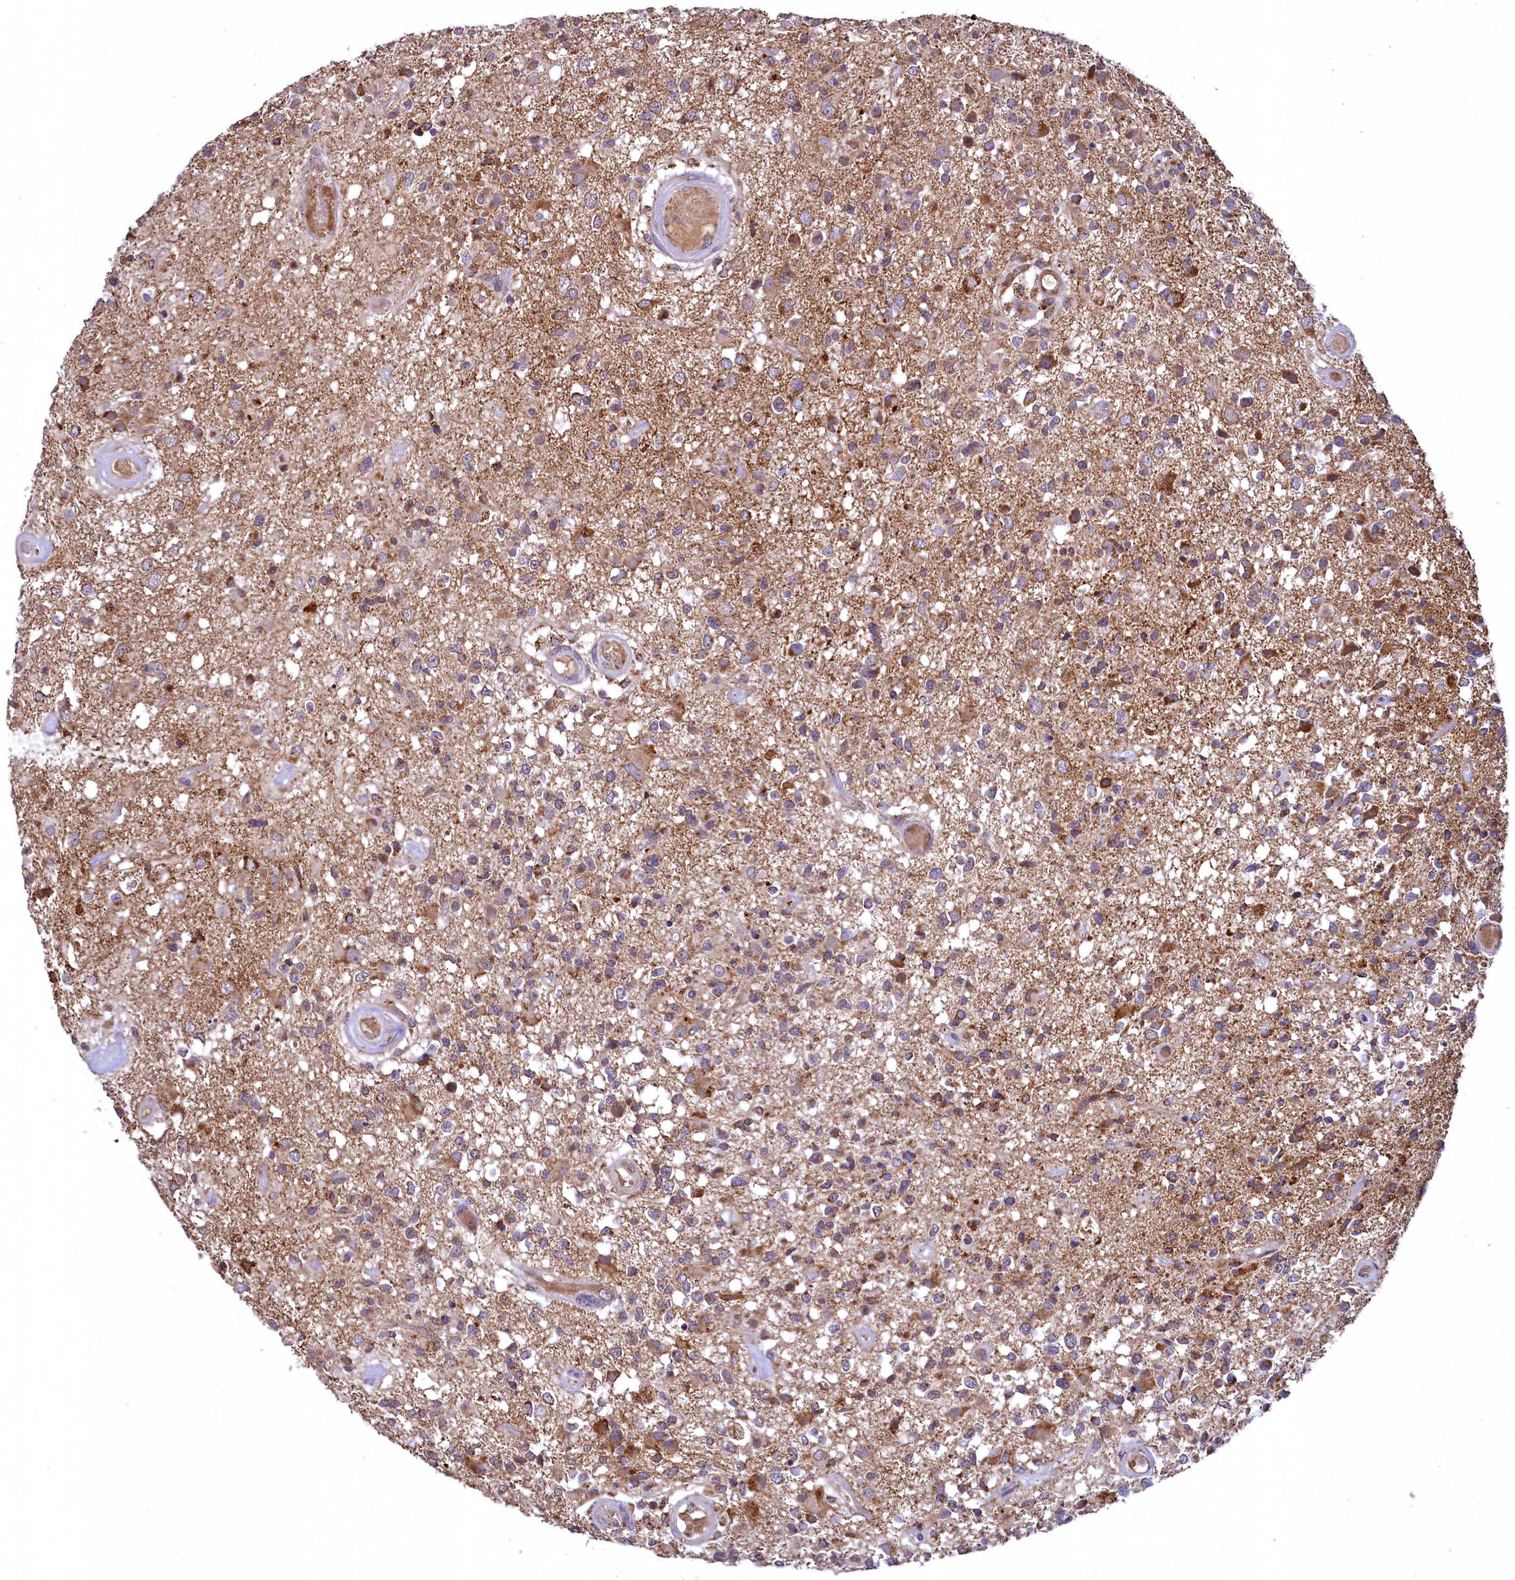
{"staining": {"intensity": "moderate", "quantity": "<25%", "location": "cytoplasmic/membranous"}, "tissue": "glioma", "cell_type": "Tumor cells", "image_type": "cancer", "snomed": [{"axis": "morphology", "description": "Glioma, malignant, High grade"}, {"axis": "morphology", "description": "Glioblastoma, NOS"}, {"axis": "topography", "description": "Brain"}], "caption": "Glioma tissue displays moderate cytoplasmic/membranous expression in about <25% of tumor cells, visualized by immunohistochemistry.", "gene": "METTL4", "patient": {"sex": "male", "age": 60}}